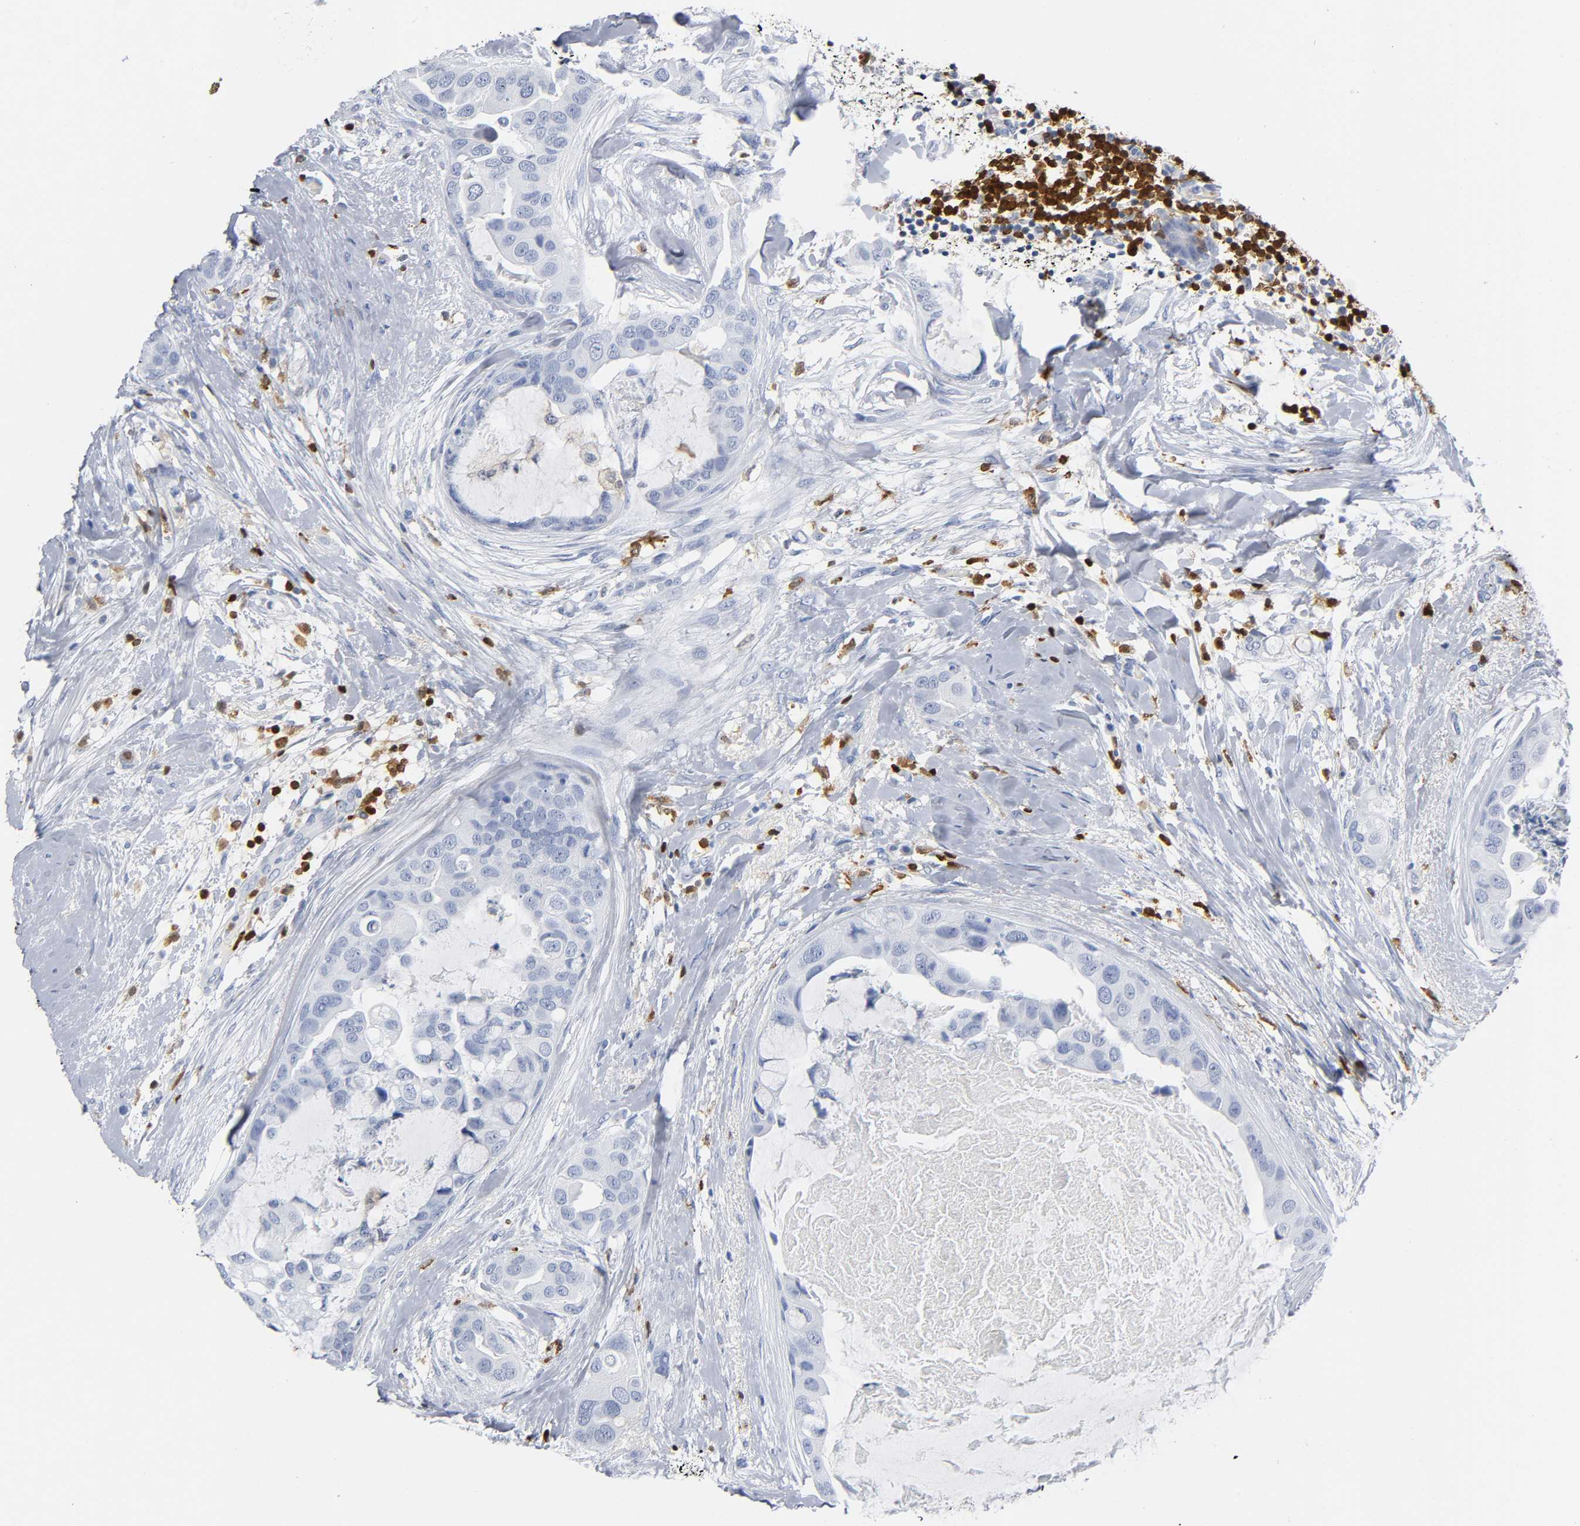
{"staining": {"intensity": "negative", "quantity": "none", "location": "none"}, "tissue": "breast cancer", "cell_type": "Tumor cells", "image_type": "cancer", "snomed": [{"axis": "morphology", "description": "Duct carcinoma"}, {"axis": "topography", "description": "Breast"}], "caption": "A photomicrograph of human infiltrating ductal carcinoma (breast) is negative for staining in tumor cells. (DAB IHC visualized using brightfield microscopy, high magnification).", "gene": "DOK2", "patient": {"sex": "female", "age": 40}}